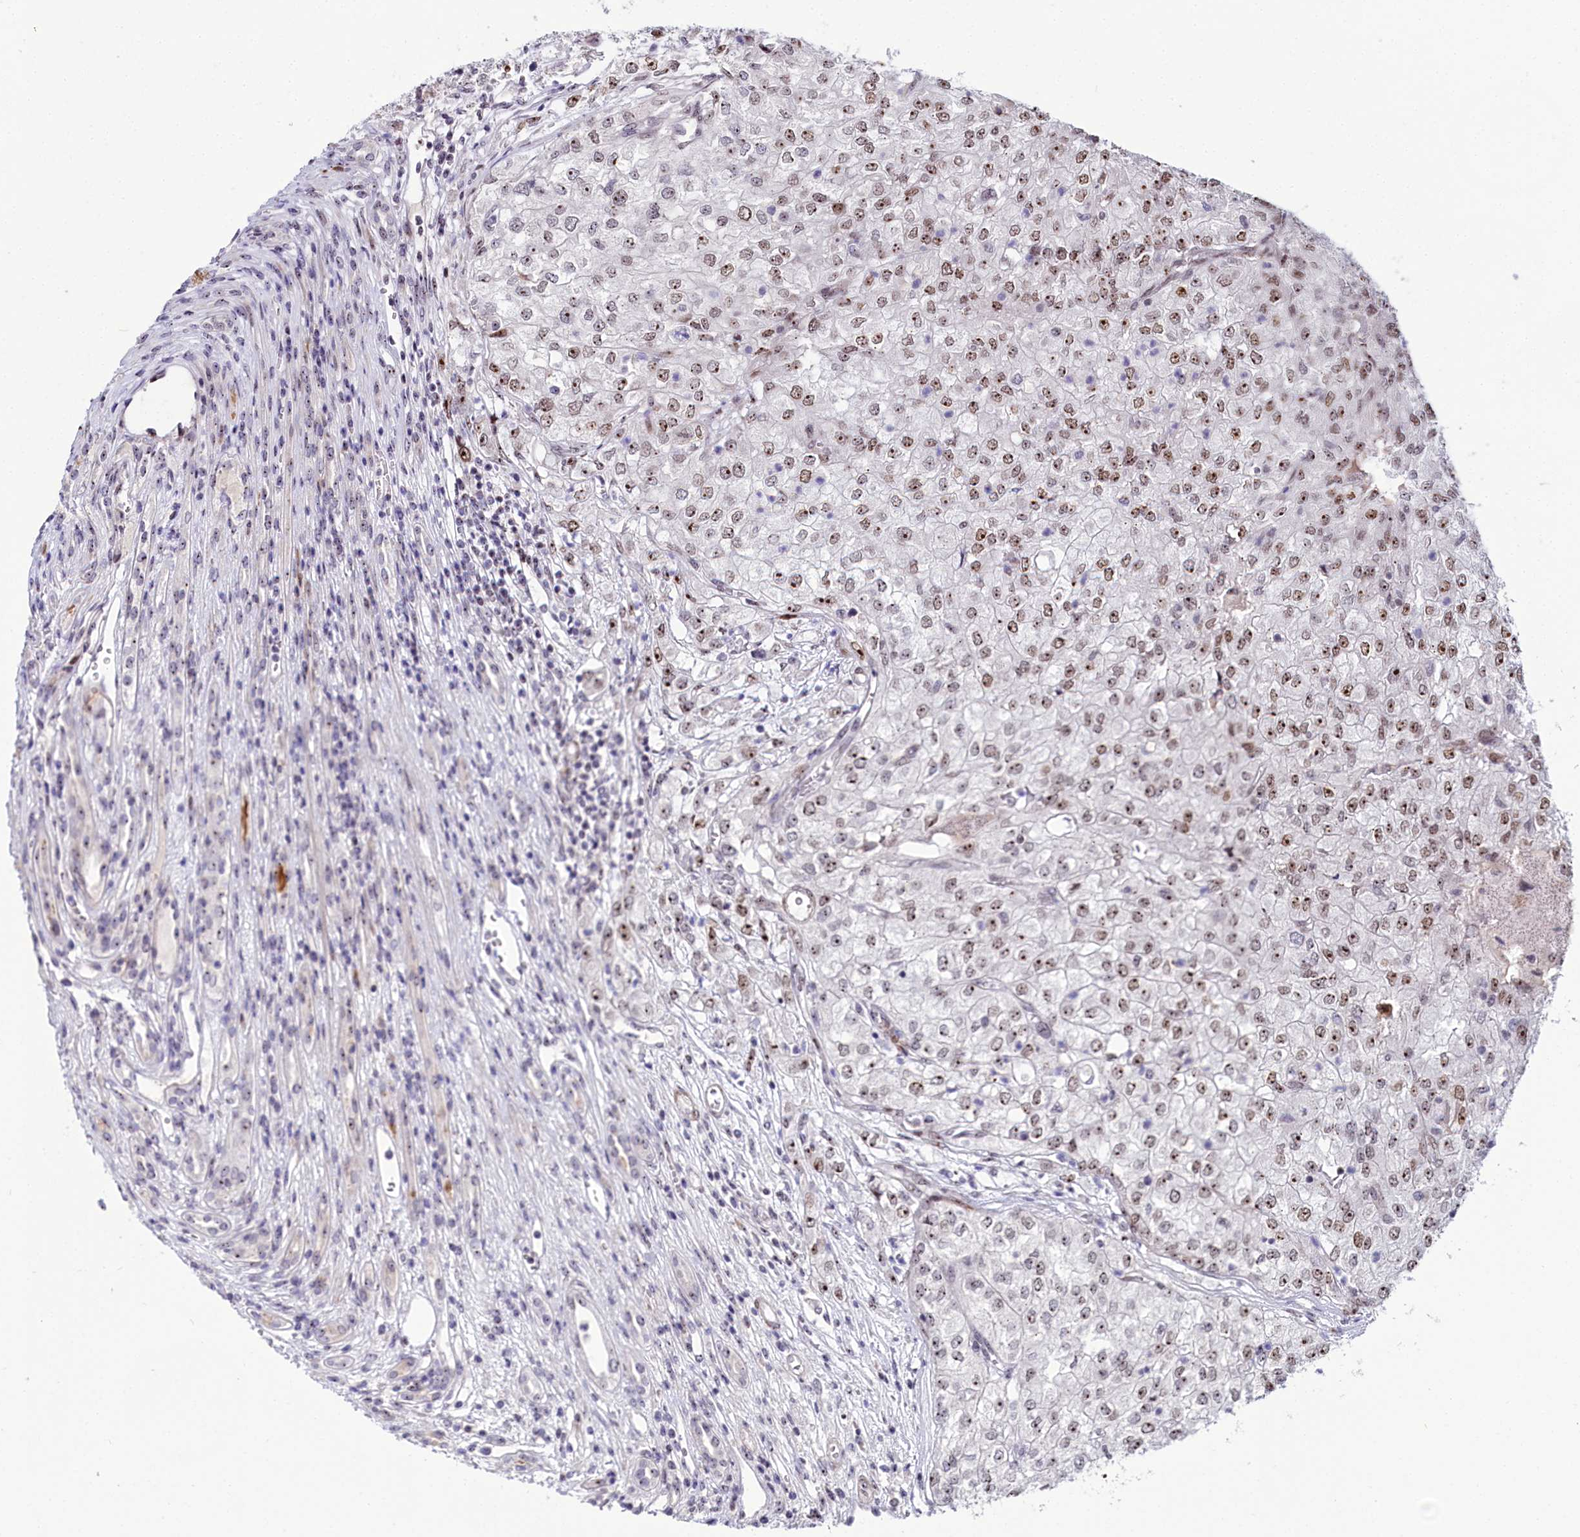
{"staining": {"intensity": "moderate", "quantity": ">75%", "location": "nuclear"}, "tissue": "renal cancer", "cell_type": "Tumor cells", "image_type": "cancer", "snomed": [{"axis": "morphology", "description": "Adenocarcinoma, NOS"}, {"axis": "topography", "description": "Kidney"}], "caption": "This micrograph demonstrates adenocarcinoma (renal) stained with IHC to label a protein in brown. The nuclear of tumor cells show moderate positivity for the protein. Nuclei are counter-stained blue.", "gene": "TCOF1", "patient": {"sex": "female", "age": 54}}